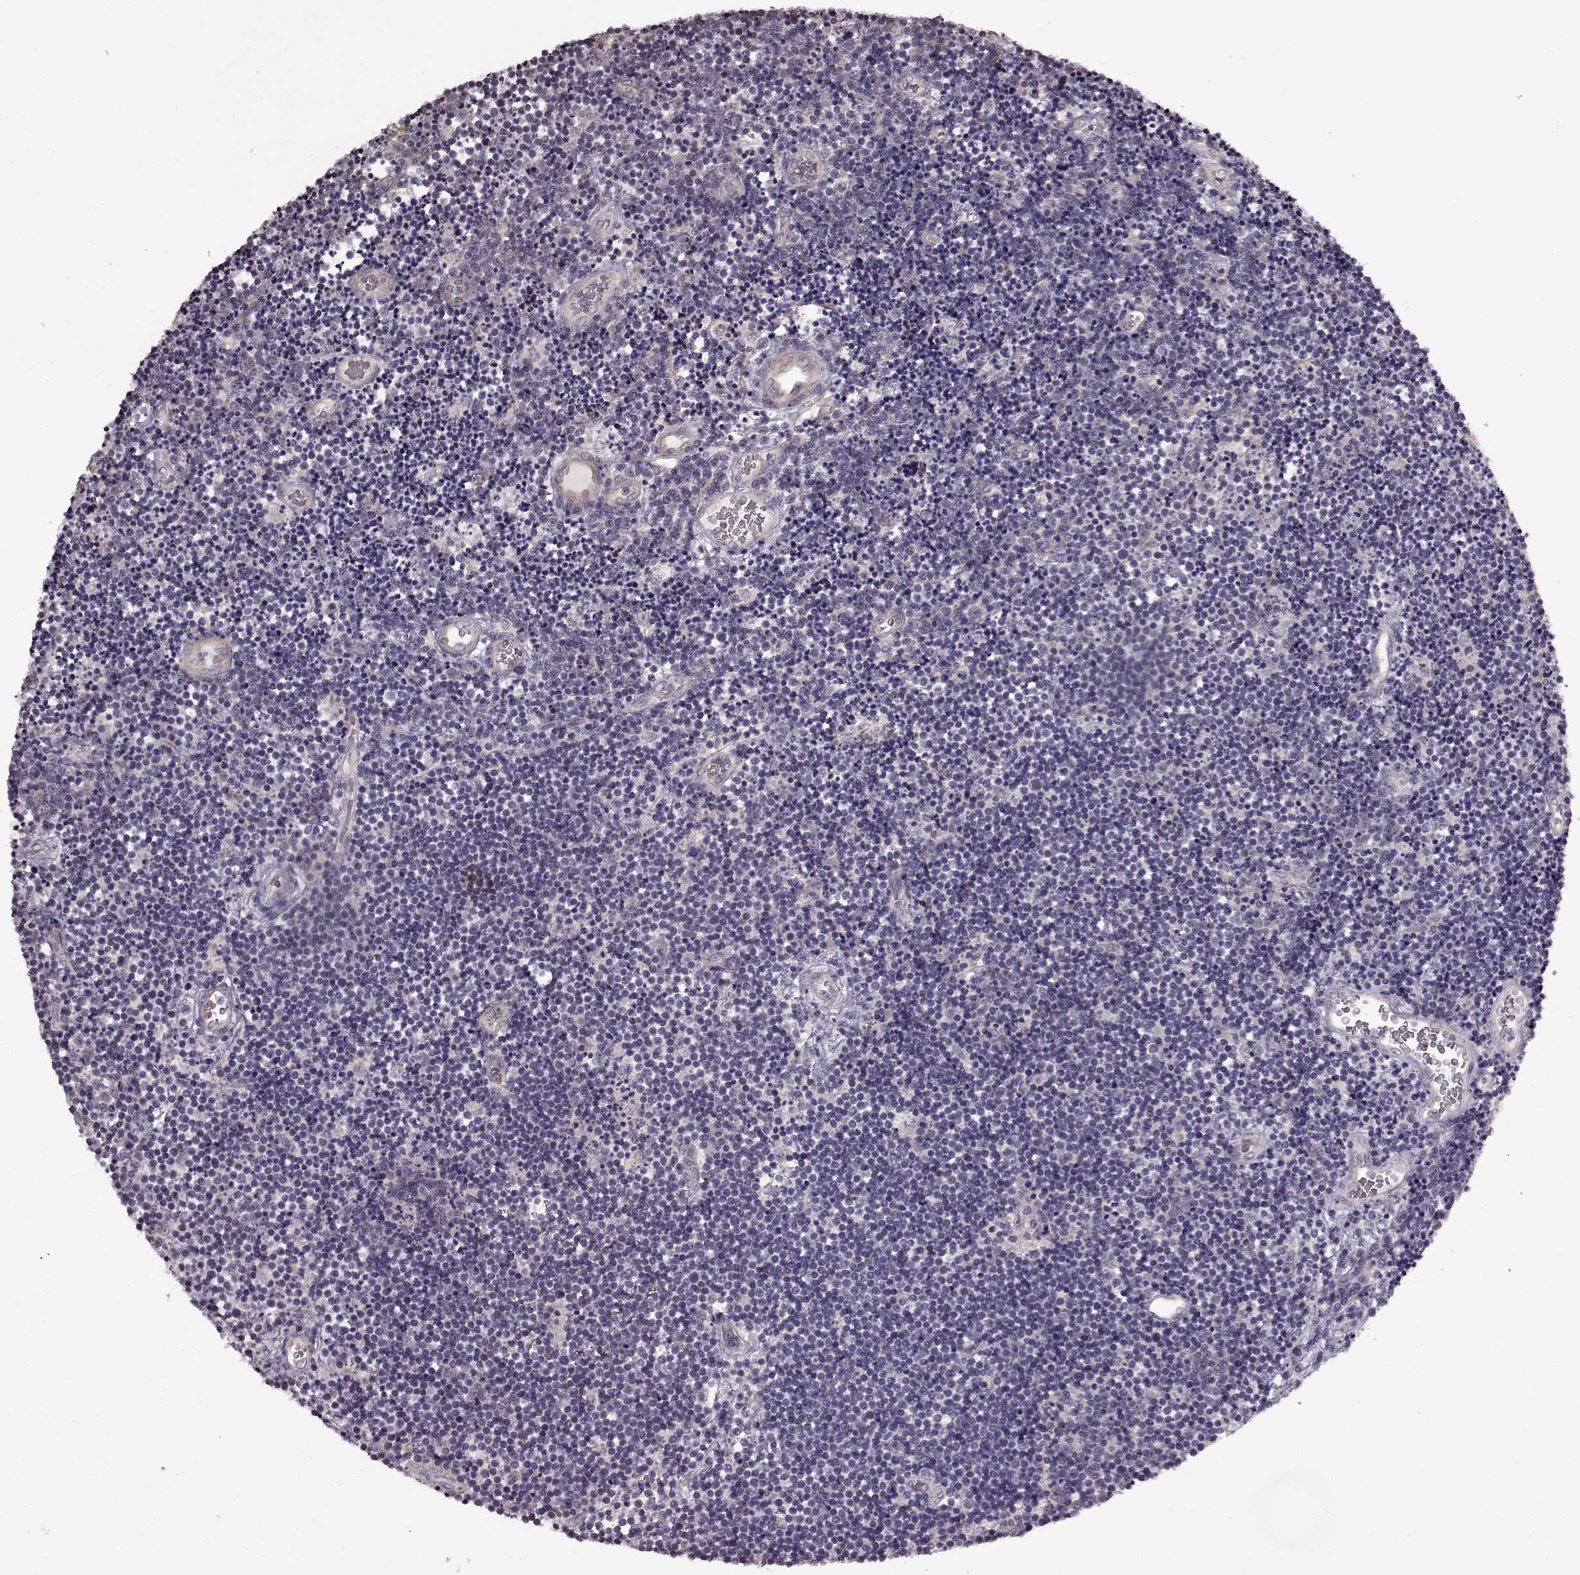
{"staining": {"intensity": "negative", "quantity": "none", "location": "none"}, "tissue": "lymphoma", "cell_type": "Tumor cells", "image_type": "cancer", "snomed": [{"axis": "morphology", "description": "Malignant lymphoma, non-Hodgkin's type, Low grade"}, {"axis": "topography", "description": "Brain"}], "caption": "Immunohistochemical staining of malignant lymphoma, non-Hodgkin's type (low-grade) reveals no significant staining in tumor cells.", "gene": "FSHB", "patient": {"sex": "female", "age": 66}}